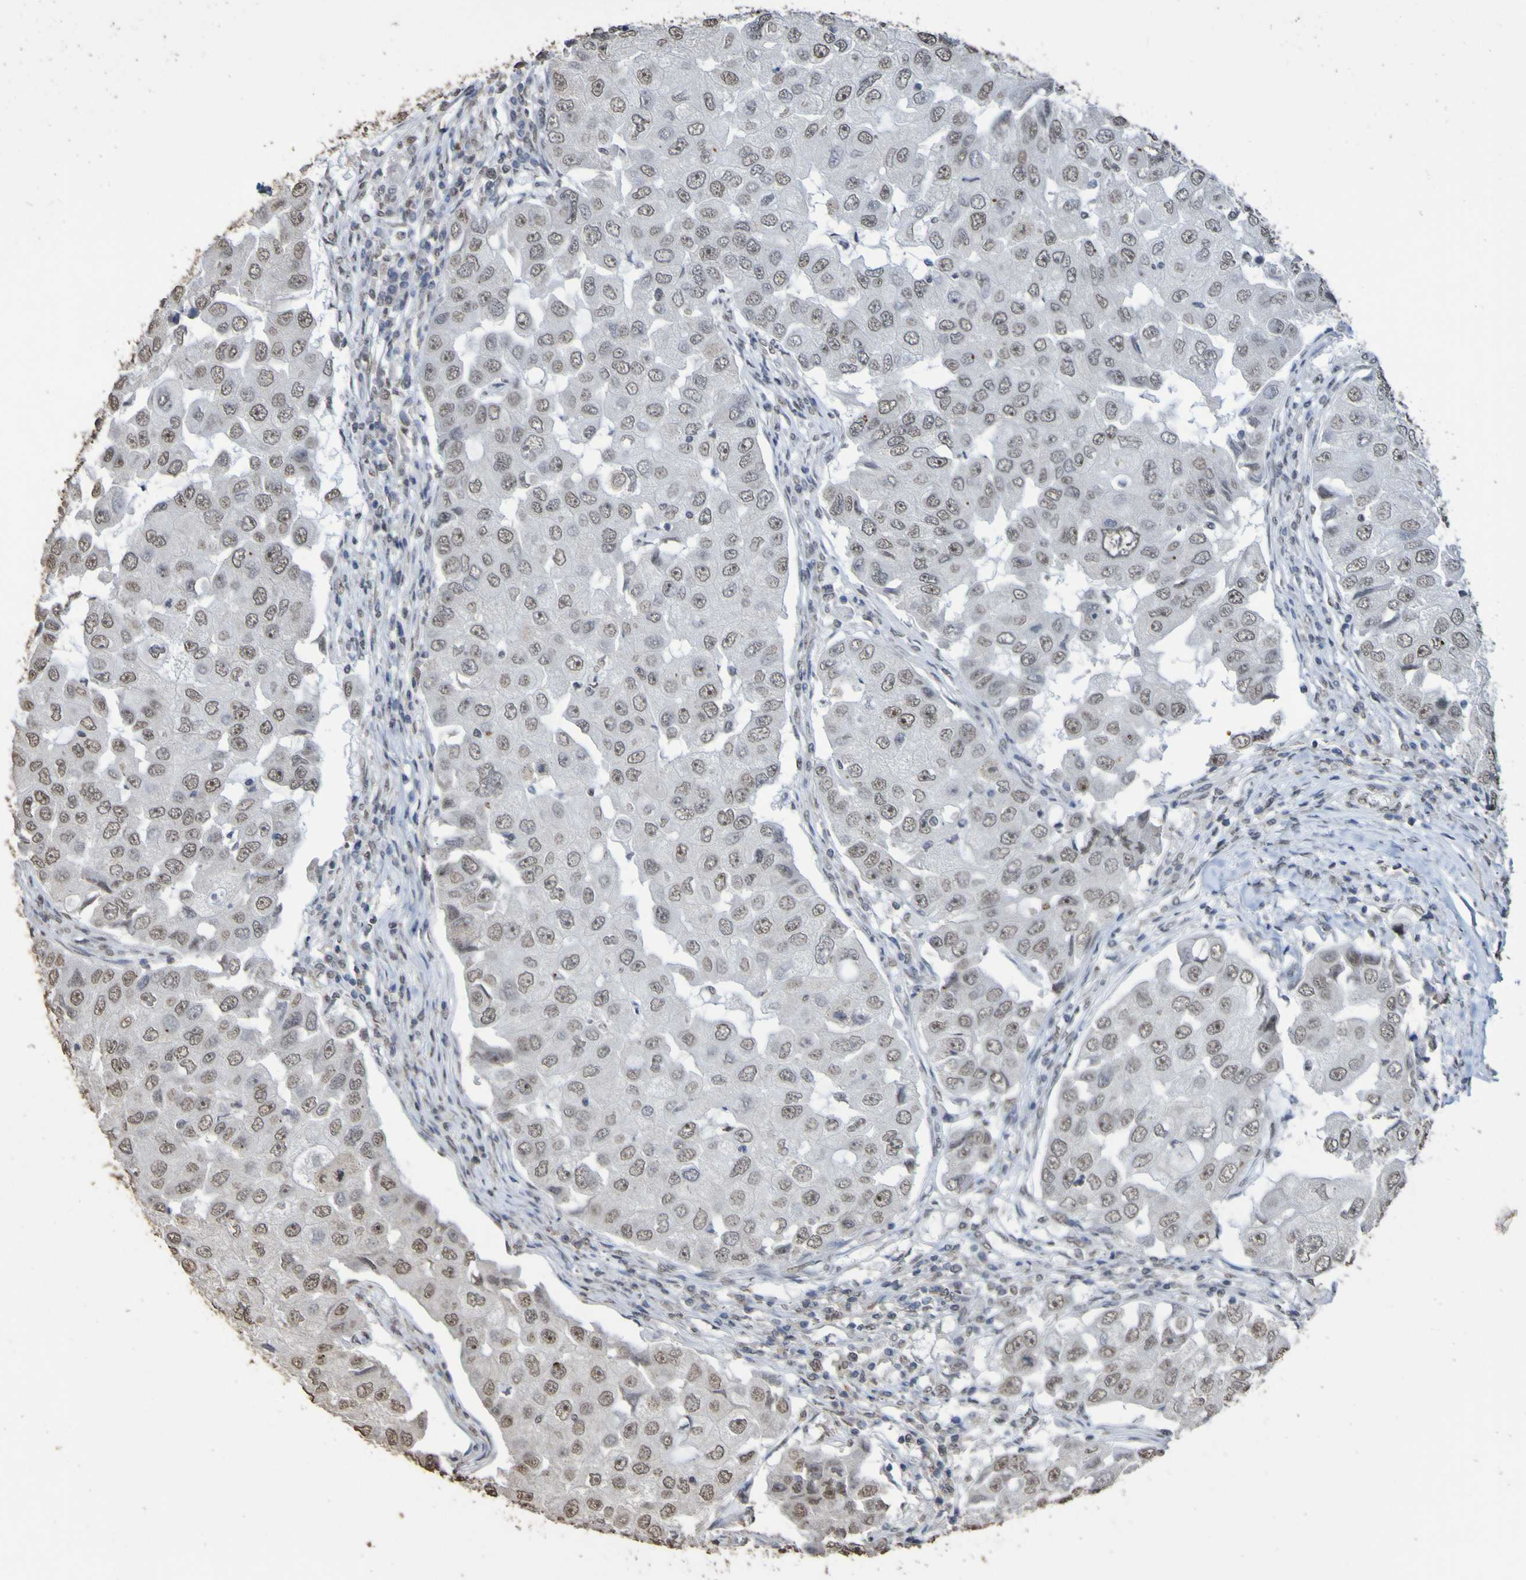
{"staining": {"intensity": "weak", "quantity": ">75%", "location": "nuclear"}, "tissue": "breast cancer", "cell_type": "Tumor cells", "image_type": "cancer", "snomed": [{"axis": "morphology", "description": "Duct carcinoma"}, {"axis": "topography", "description": "Breast"}], "caption": "This is a photomicrograph of immunohistochemistry staining of breast intraductal carcinoma, which shows weak staining in the nuclear of tumor cells.", "gene": "ALKBH2", "patient": {"sex": "female", "age": 27}}